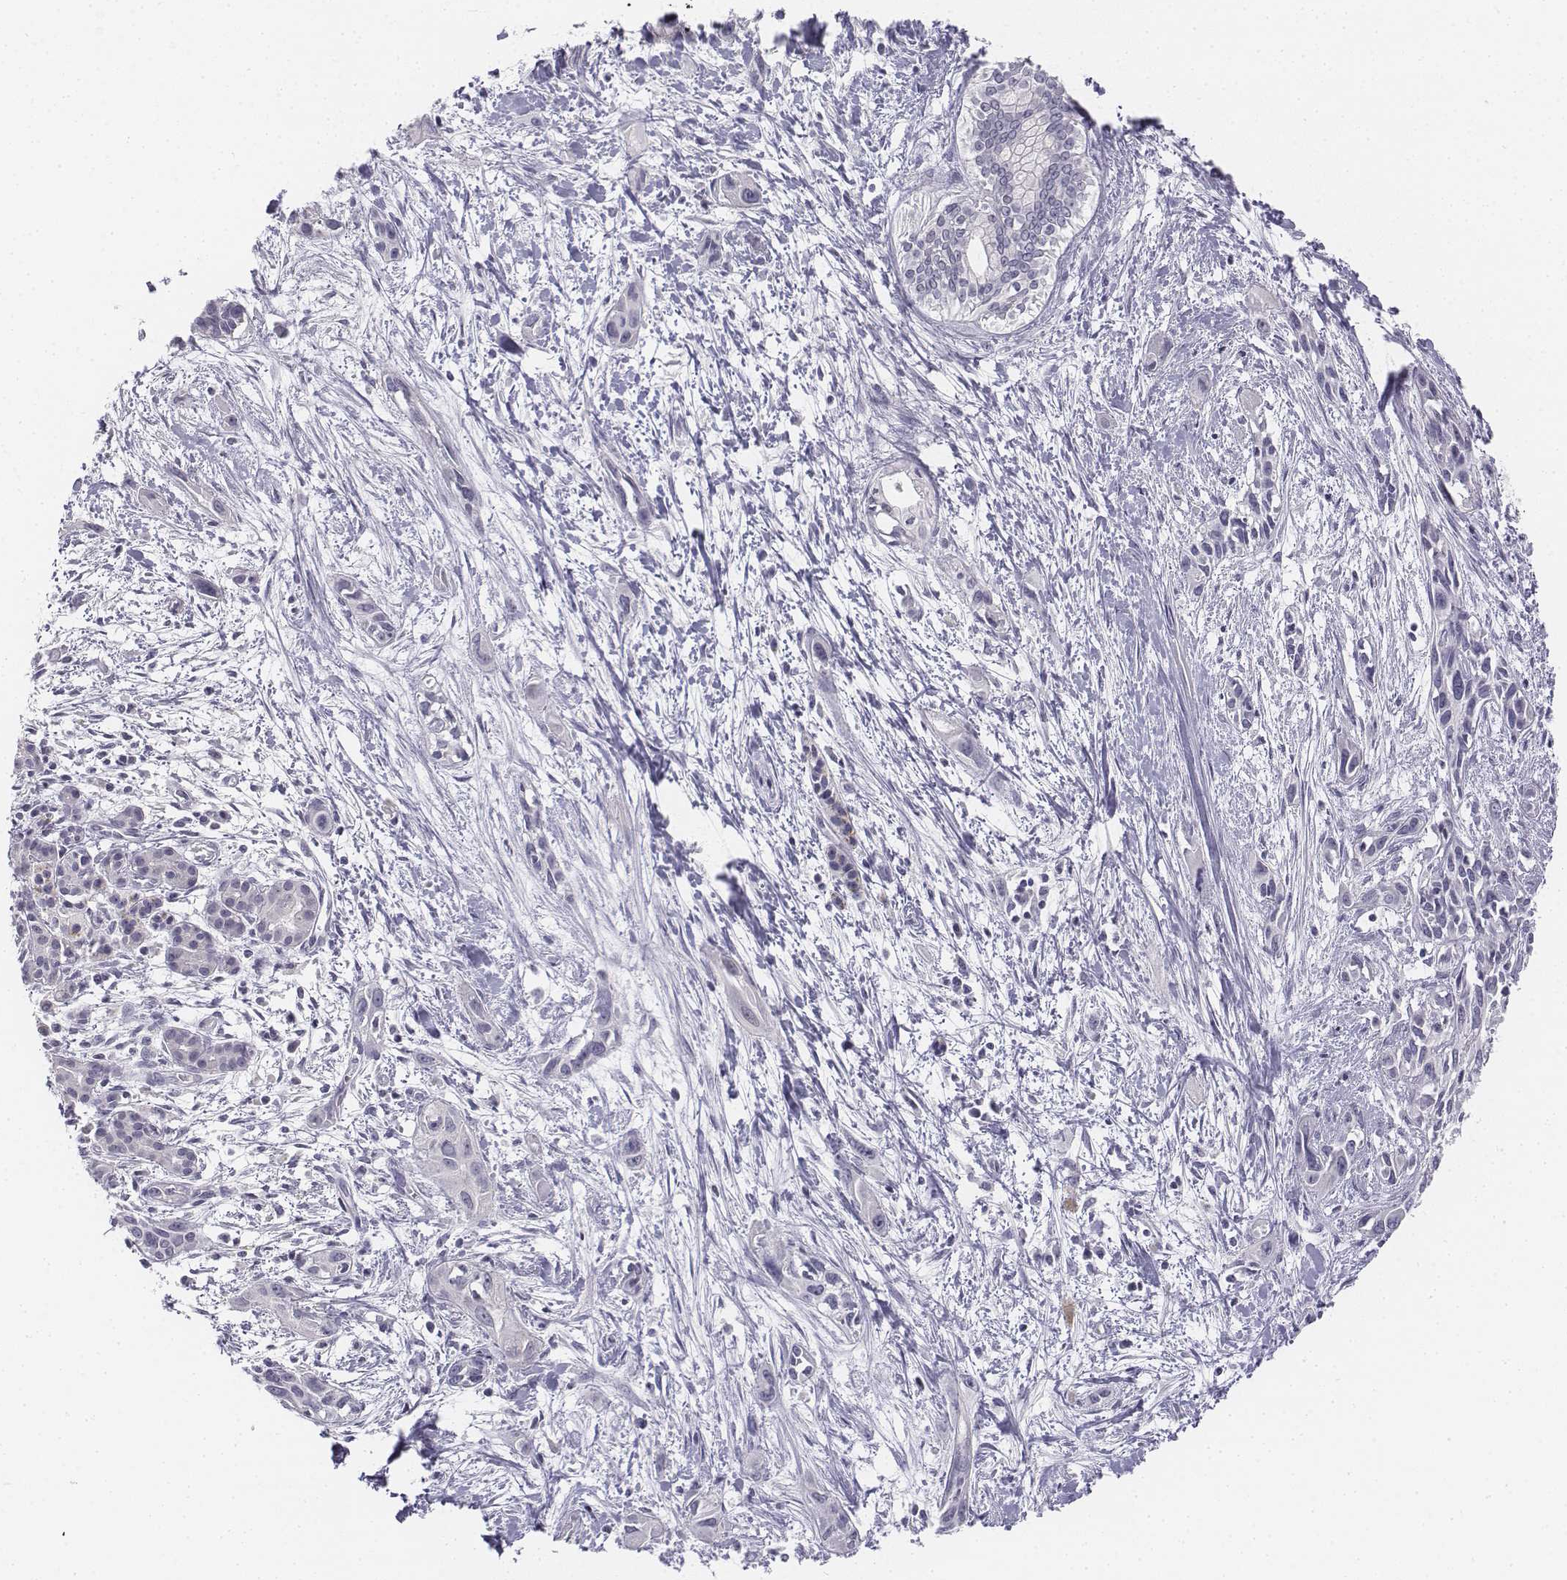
{"staining": {"intensity": "negative", "quantity": "none", "location": "none"}, "tissue": "pancreatic cancer", "cell_type": "Tumor cells", "image_type": "cancer", "snomed": [{"axis": "morphology", "description": "Adenocarcinoma, NOS"}, {"axis": "topography", "description": "Pancreas"}], "caption": "This is an immunohistochemistry photomicrograph of human pancreatic cancer. There is no expression in tumor cells.", "gene": "UCN2", "patient": {"sex": "female", "age": 55}}